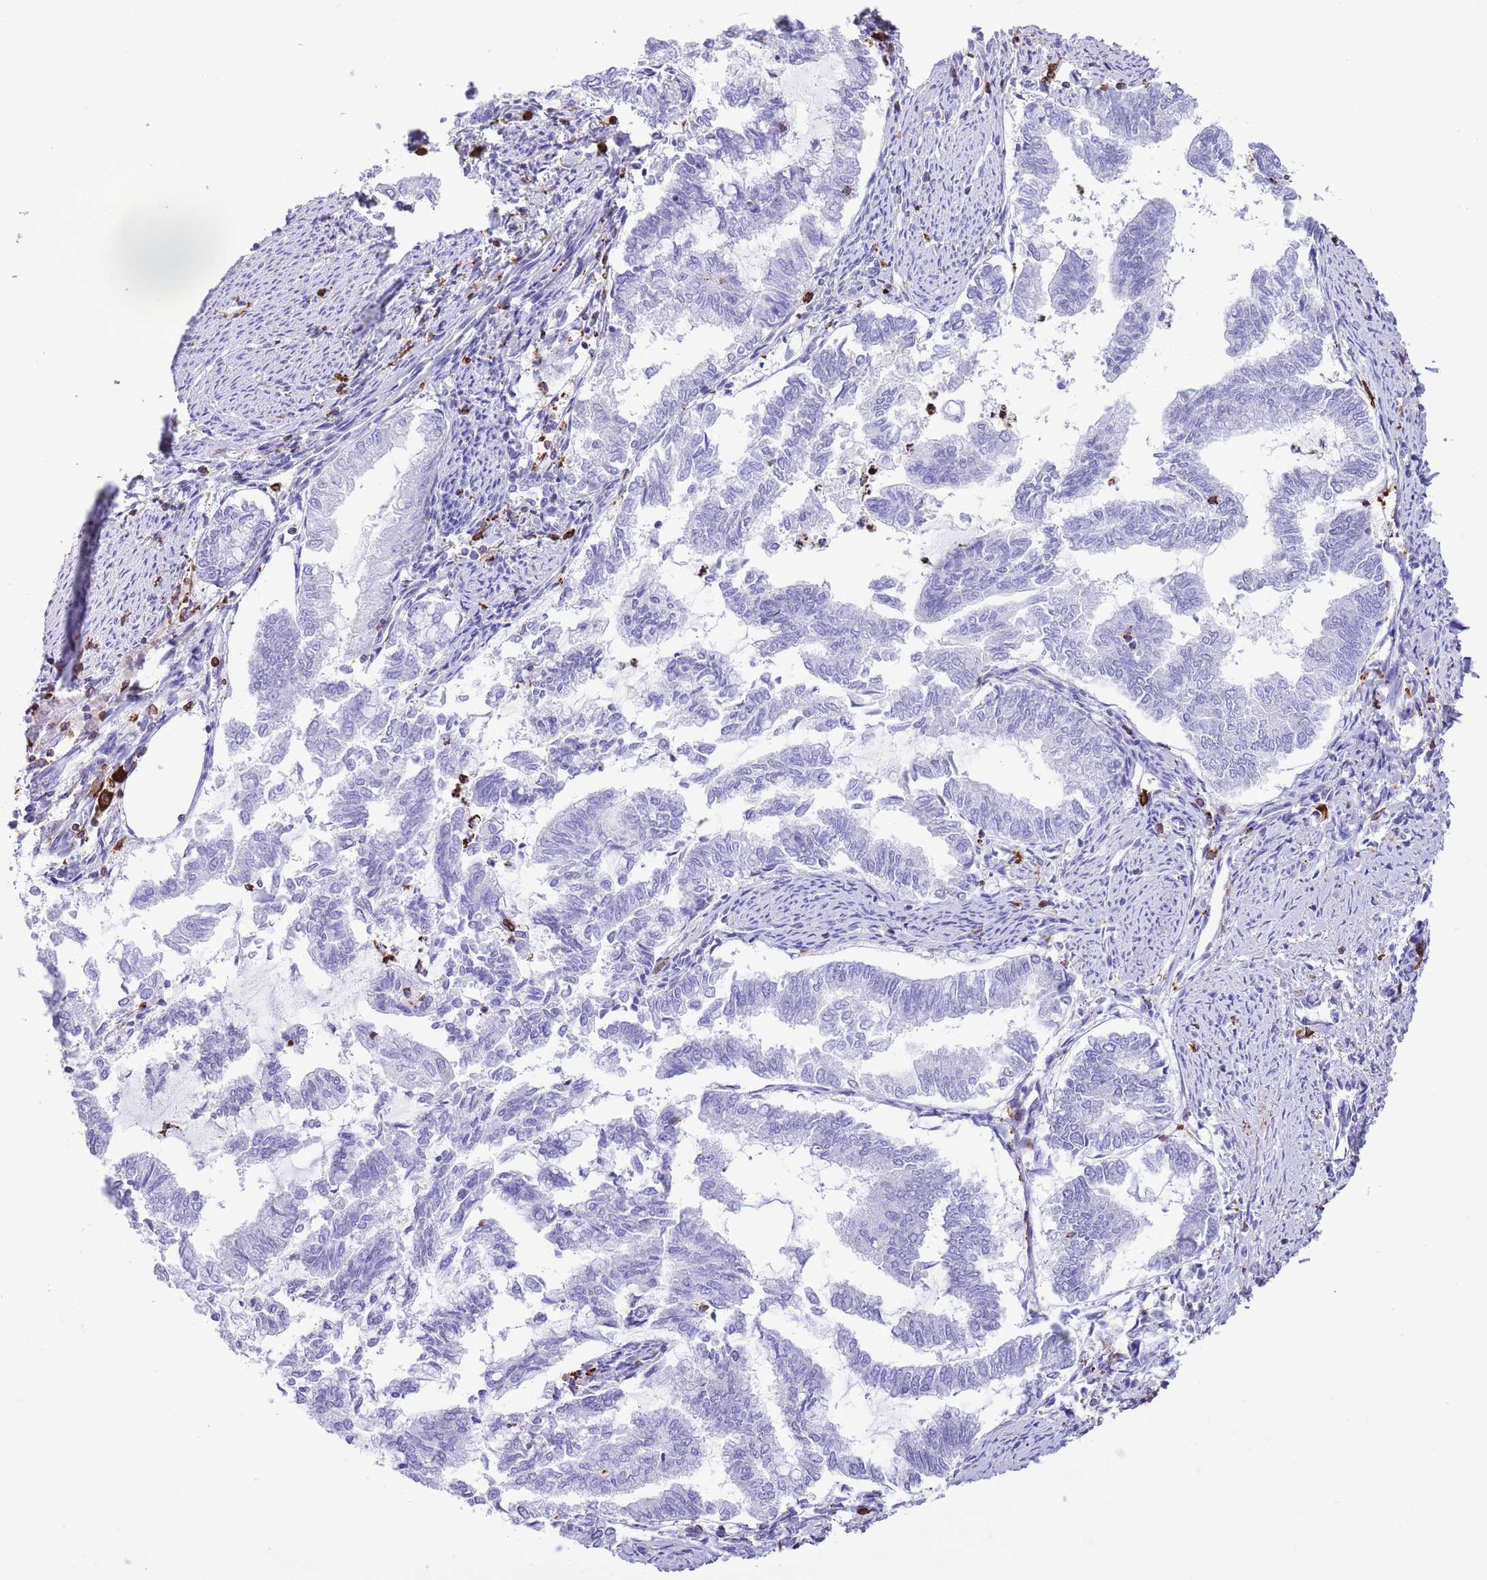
{"staining": {"intensity": "negative", "quantity": "none", "location": "none"}, "tissue": "endometrial cancer", "cell_type": "Tumor cells", "image_type": "cancer", "snomed": [{"axis": "morphology", "description": "Adenocarcinoma, NOS"}, {"axis": "topography", "description": "Endometrium"}], "caption": "Tumor cells show no significant protein staining in endometrial cancer.", "gene": "EFHD2", "patient": {"sex": "female", "age": 79}}